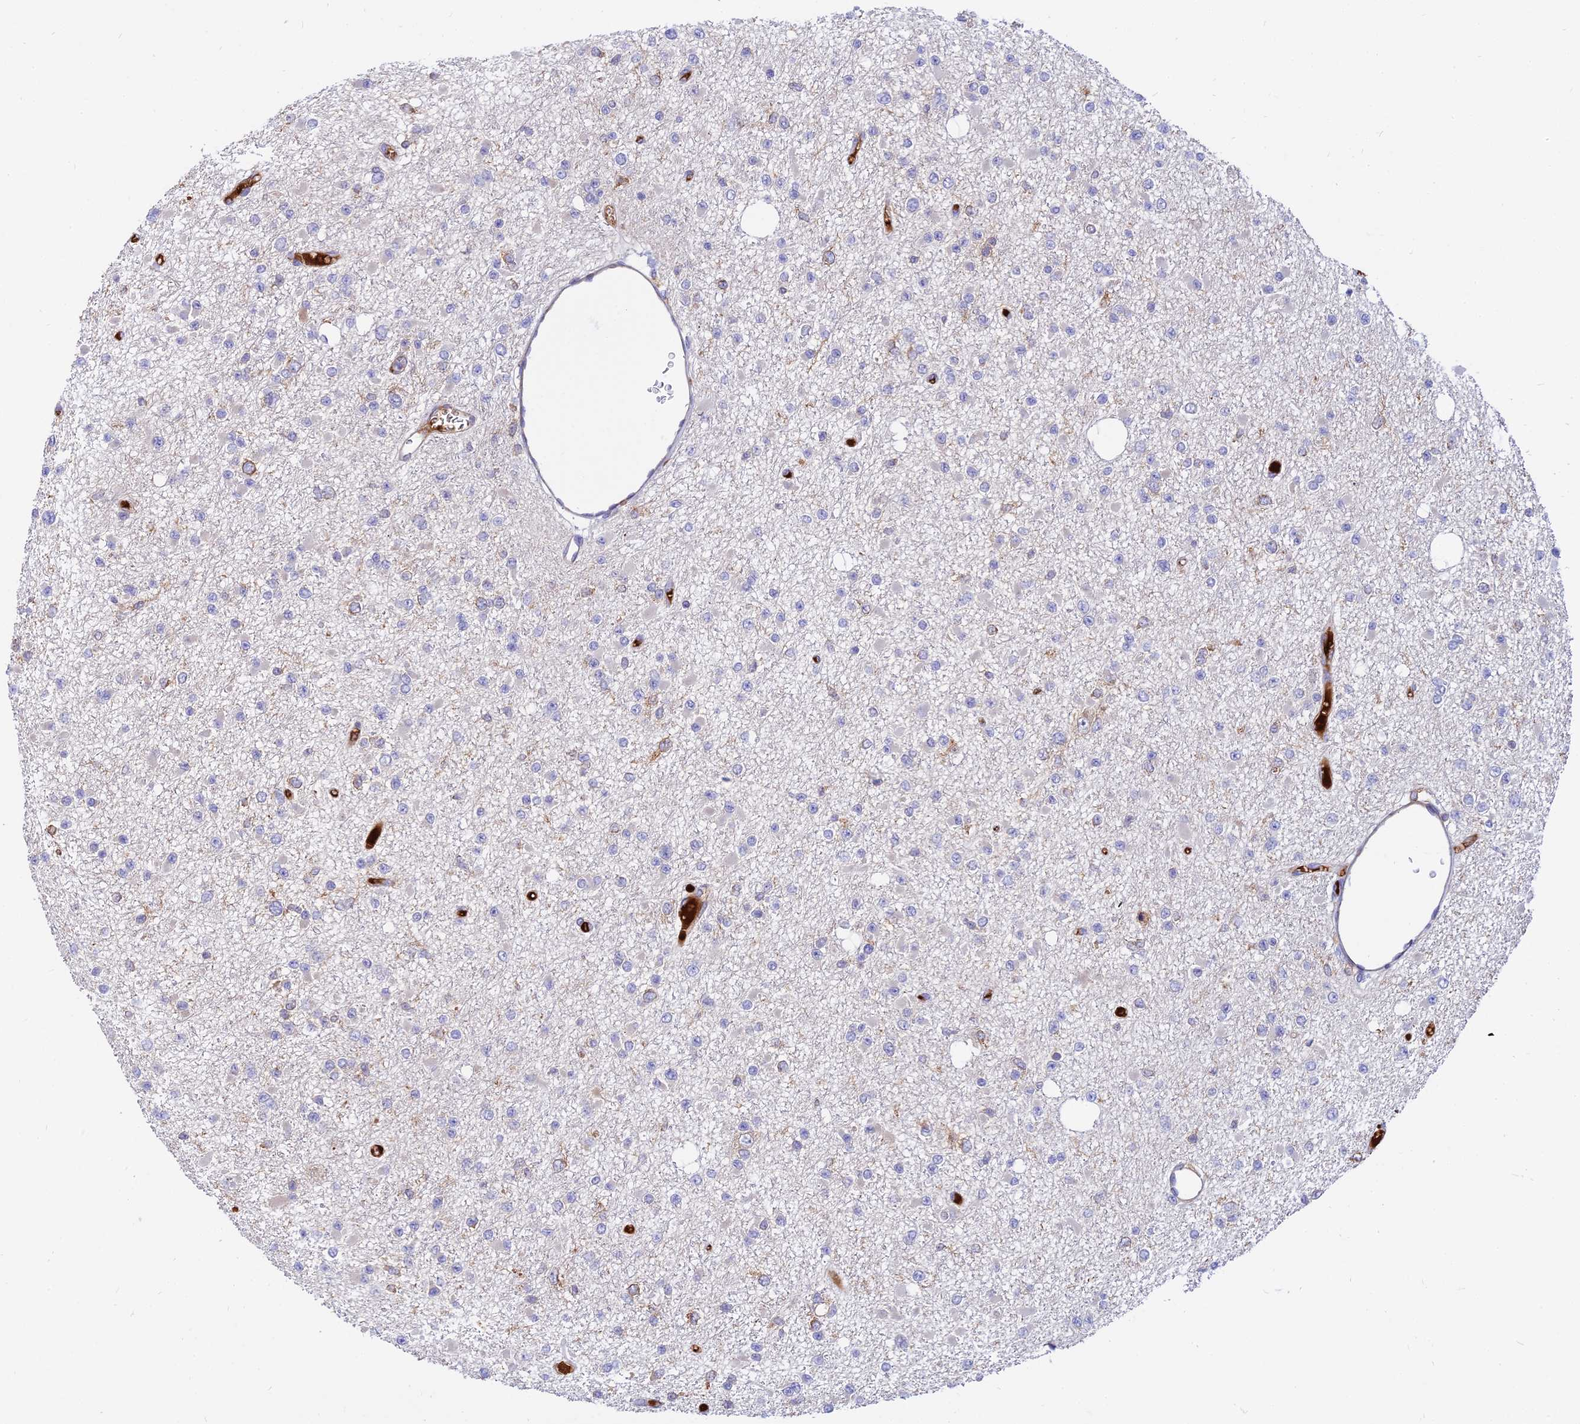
{"staining": {"intensity": "negative", "quantity": "none", "location": "none"}, "tissue": "glioma", "cell_type": "Tumor cells", "image_type": "cancer", "snomed": [{"axis": "morphology", "description": "Glioma, malignant, Low grade"}, {"axis": "topography", "description": "Brain"}], "caption": "A photomicrograph of human glioma is negative for staining in tumor cells. The staining is performed using DAB (3,3'-diaminobenzidine) brown chromogen with nuclei counter-stained in using hematoxylin.", "gene": "PYM1", "patient": {"sex": "female", "age": 22}}